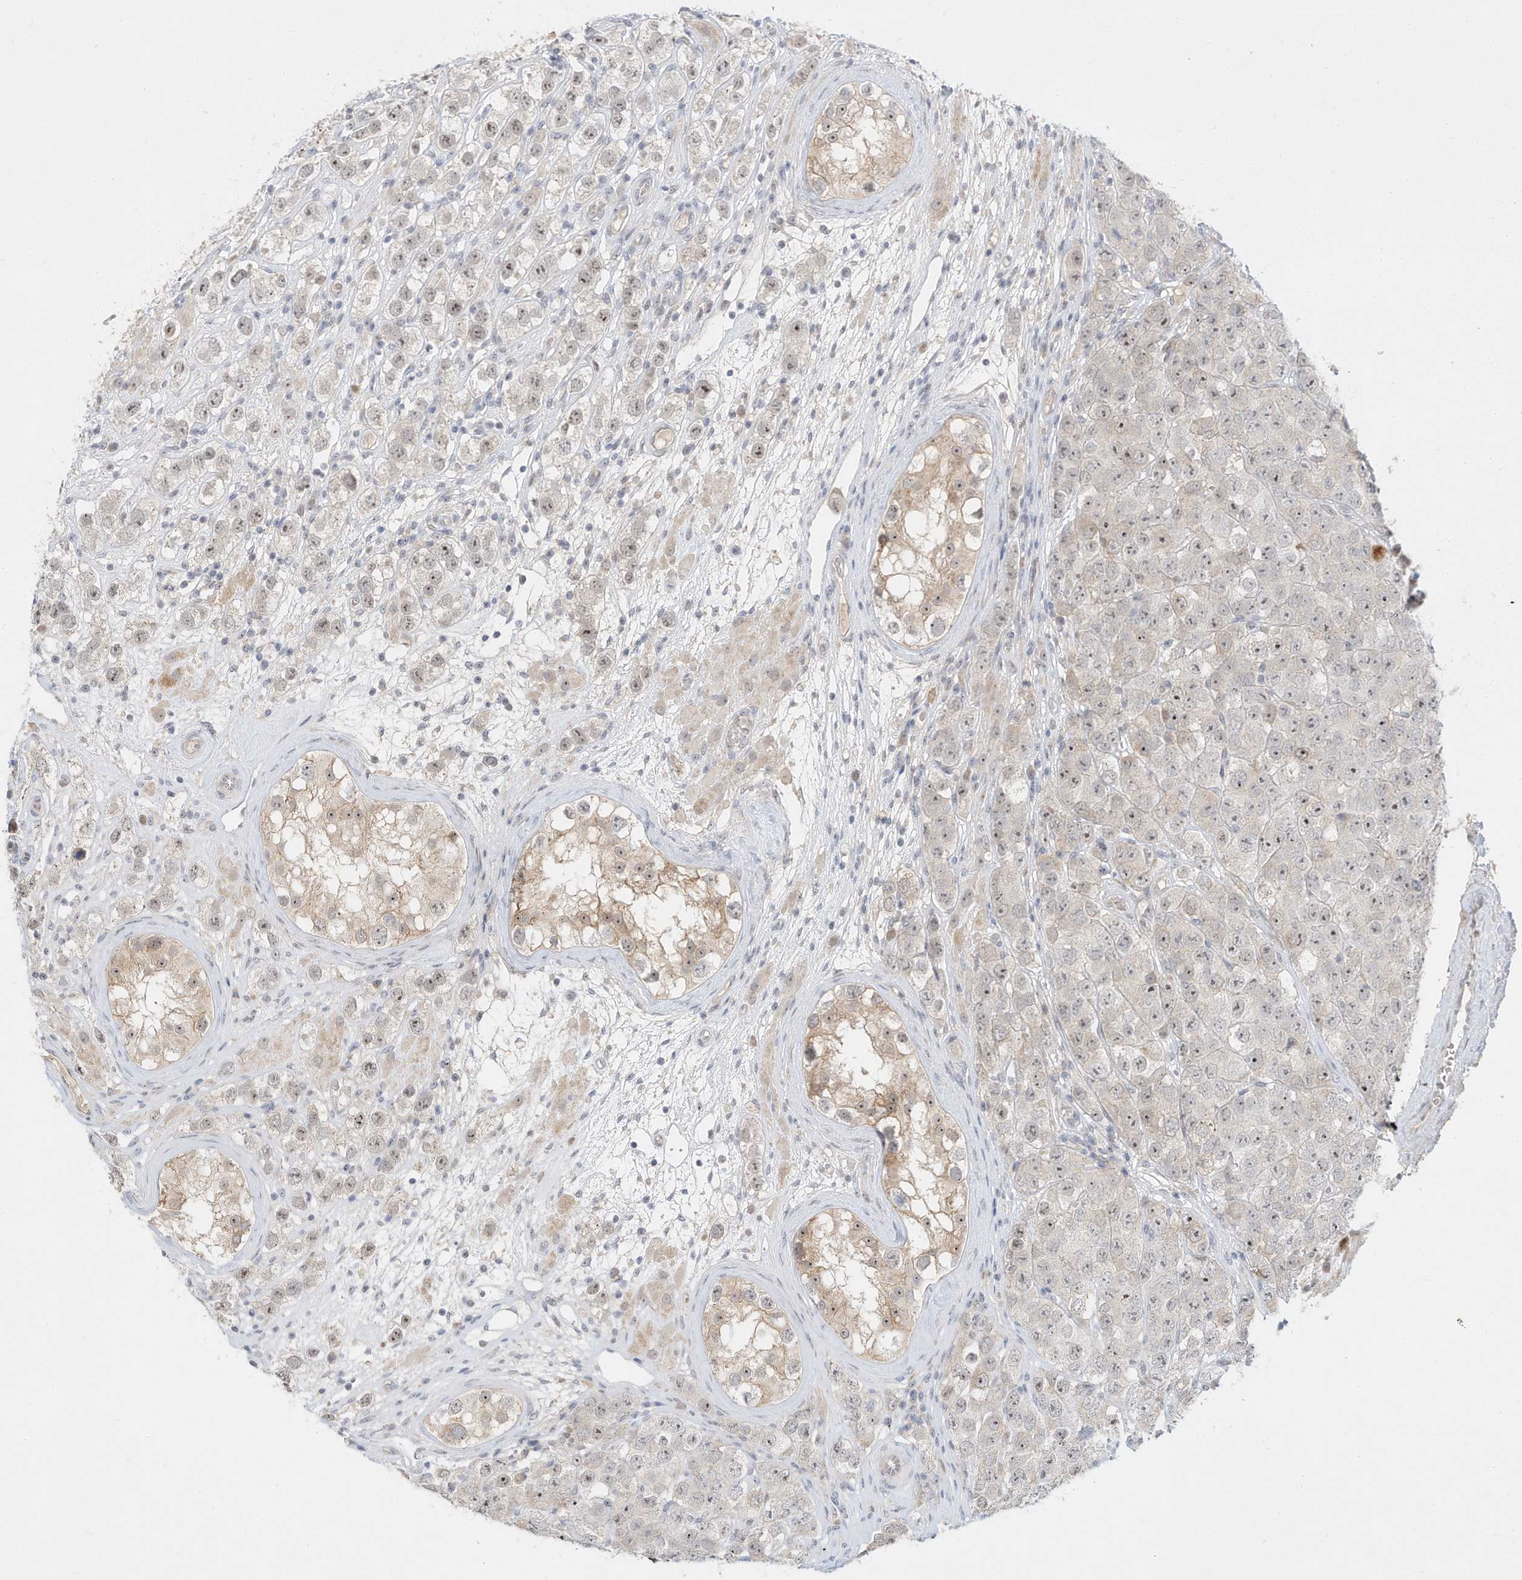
{"staining": {"intensity": "moderate", "quantity": "25%-75%", "location": "nuclear"}, "tissue": "testis cancer", "cell_type": "Tumor cells", "image_type": "cancer", "snomed": [{"axis": "morphology", "description": "Seminoma, NOS"}, {"axis": "topography", "description": "Testis"}], "caption": "Testis cancer (seminoma) stained with DAB (3,3'-diaminobenzidine) IHC demonstrates medium levels of moderate nuclear staining in approximately 25%-75% of tumor cells. Ihc stains the protein in brown and the nuclei are stained blue.", "gene": "PAK6", "patient": {"sex": "male", "age": 28}}